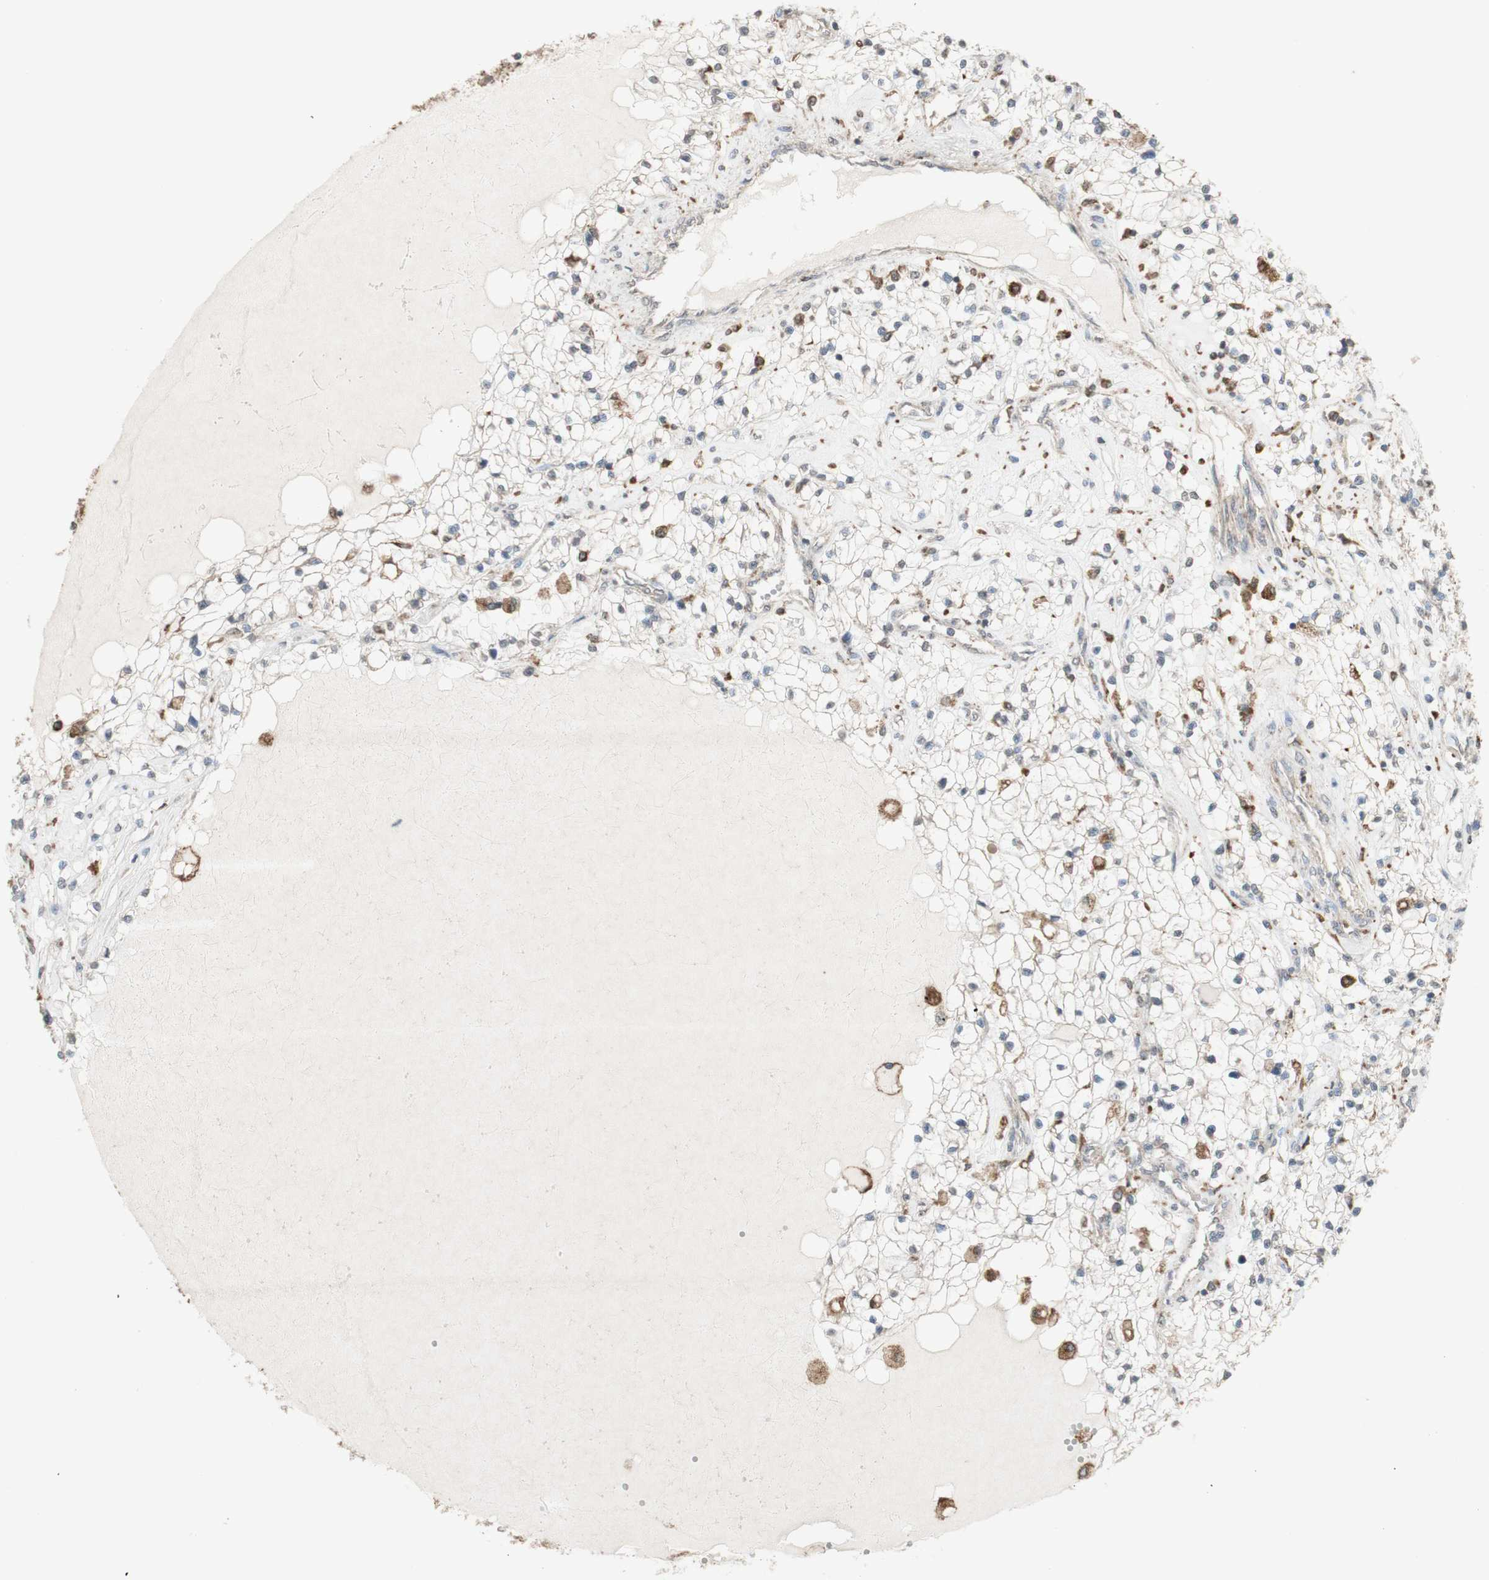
{"staining": {"intensity": "moderate", "quantity": "<25%", "location": "cytoplasmic/membranous"}, "tissue": "renal cancer", "cell_type": "Tumor cells", "image_type": "cancer", "snomed": [{"axis": "morphology", "description": "Adenocarcinoma, NOS"}, {"axis": "topography", "description": "Kidney"}], "caption": "Human renal cancer (adenocarcinoma) stained for a protein (brown) demonstrates moderate cytoplasmic/membranous positive staining in about <25% of tumor cells.", "gene": "ATP6V1E1", "patient": {"sex": "male", "age": 68}}